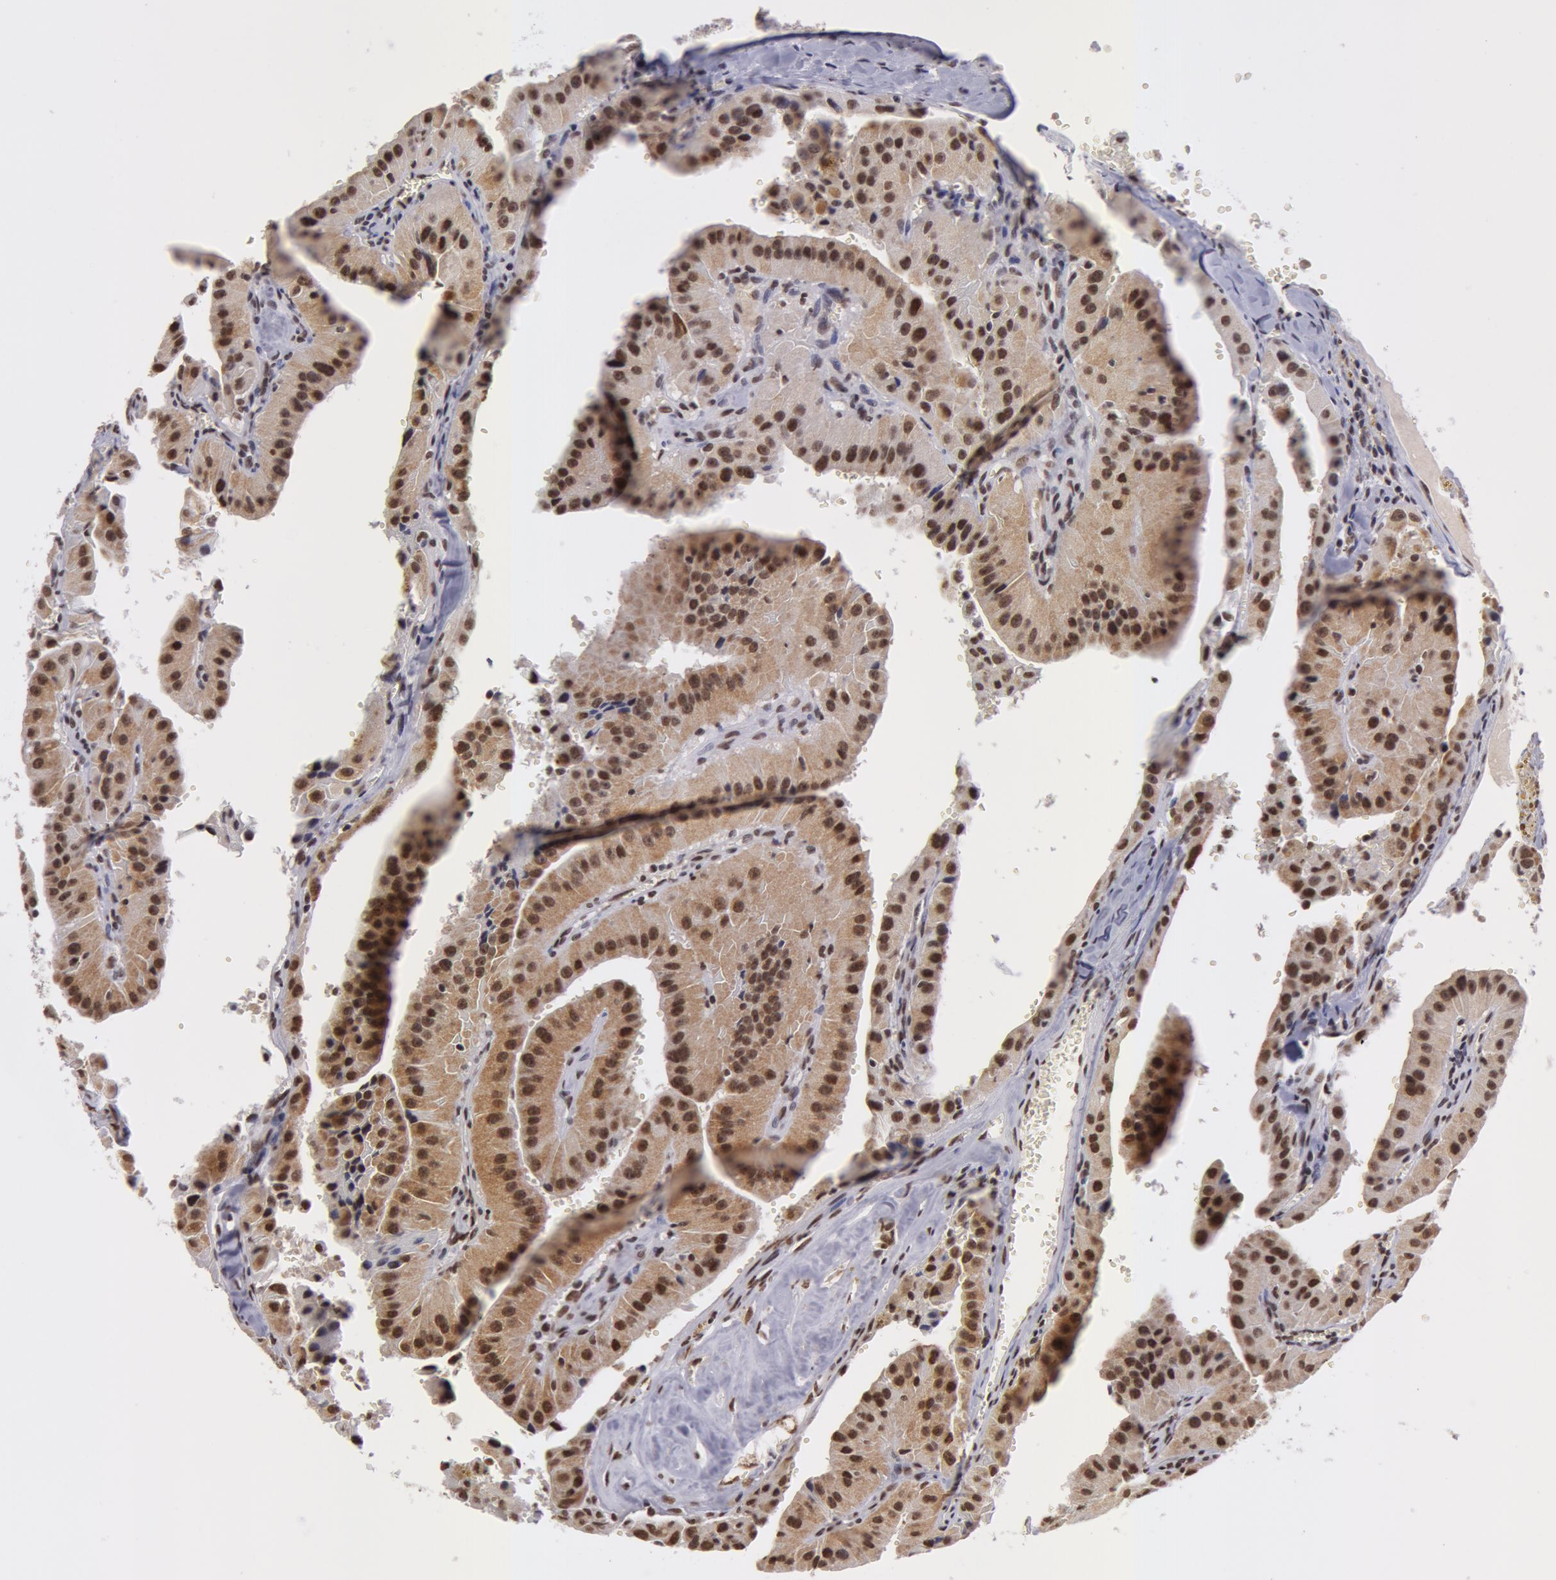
{"staining": {"intensity": "strong", "quantity": "25%-75%", "location": "cytoplasmic/membranous,nuclear"}, "tissue": "thyroid cancer", "cell_type": "Tumor cells", "image_type": "cancer", "snomed": [{"axis": "morphology", "description": "Carcinoma, NOS"}, {"axis": "topography", "description": "Thyroid gland"}], "caption": "This micrograph exhibits immunohistochemistry (IHC) staining of human thyroid carcinoma, with high strong cytoplasmic/membranous and nuclear expression in about 25%-75% of tumor cells.", "gene": "VRTN", "patient": {"sex": "male", "age": 76}}